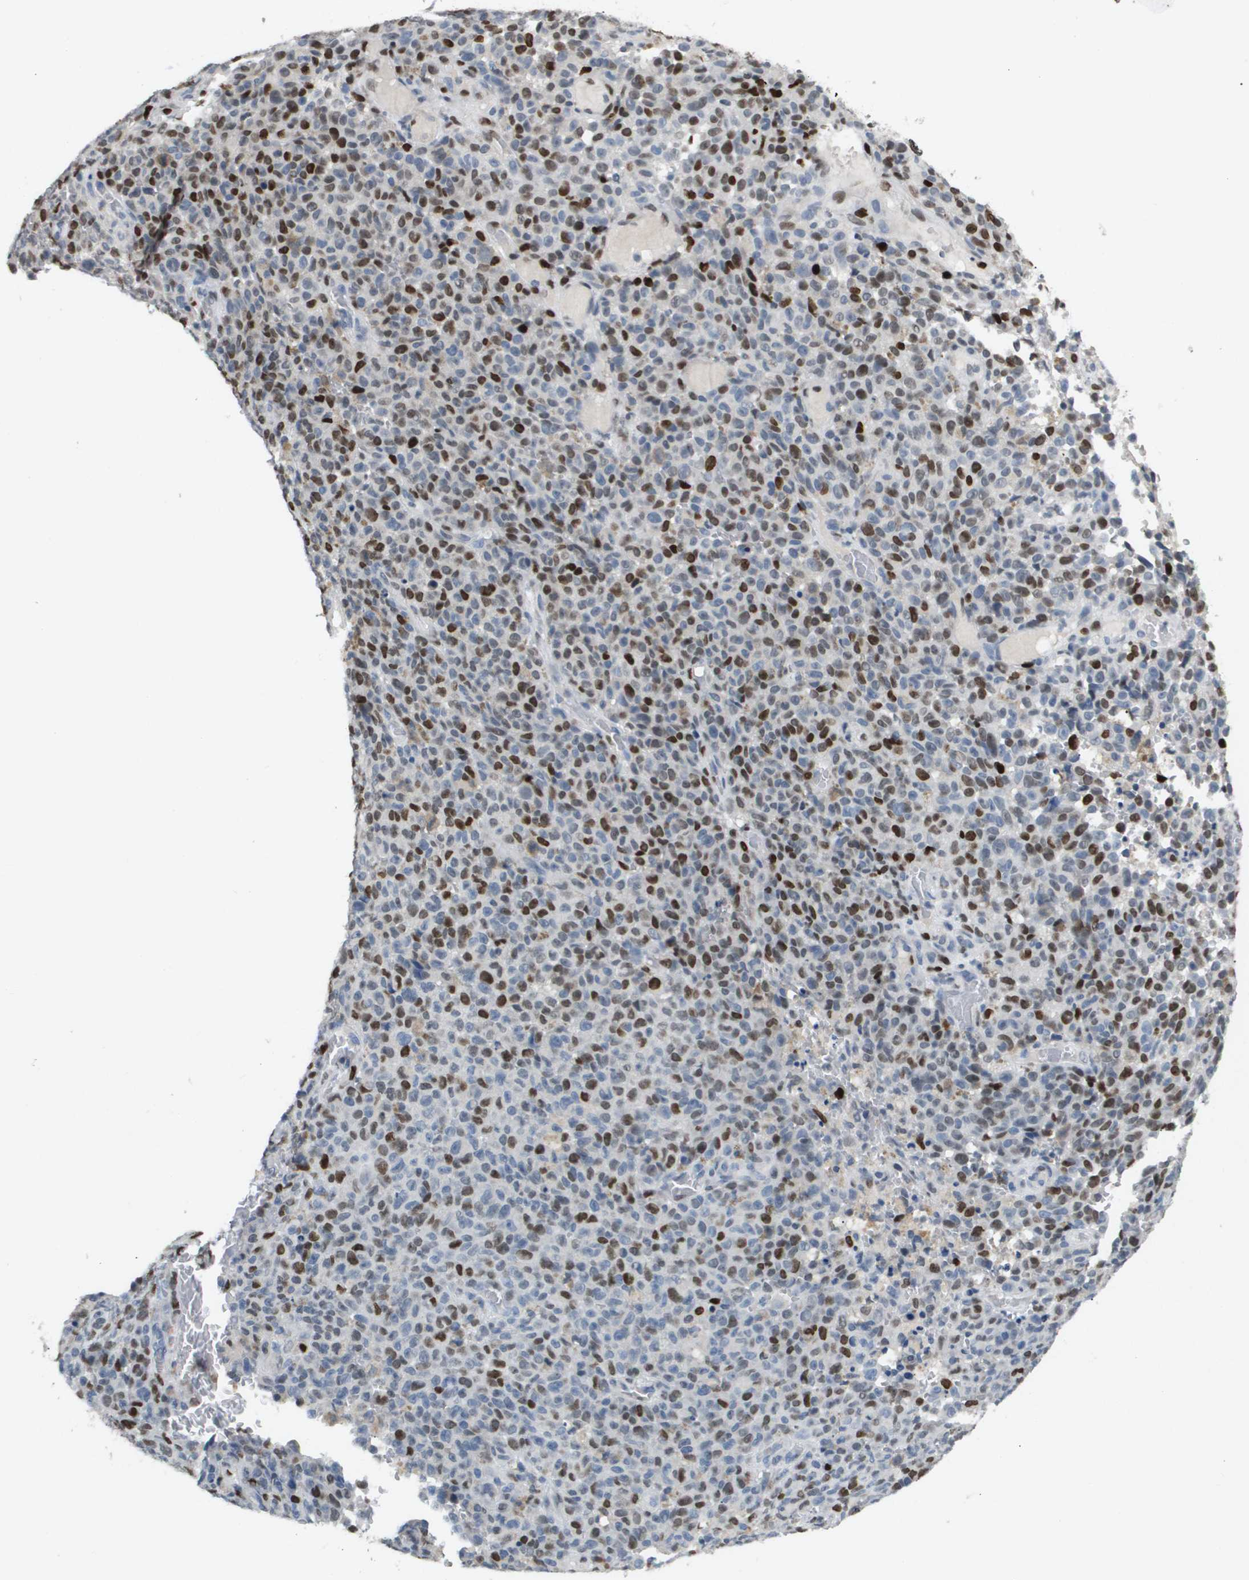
{"staining": {"intensity": "strong", "quantity": "25%-75%", "location": "nuclear"}, "tissue": "melanoma", "cell_type": "Tumor cells", "image_type": "cancer", "snomed": [{"axis": "morphology", "description": "Malignant melanoma, NOS"}, {"axis": "topography", "description": "Skin"}], "caption": "An immunohistochemistry histopathology image of tumor tissue is shown. Protein staining in brown shows strong nuclear positivity in melanoma within tumor cells. (brown staining indicates protein expression, while blue staining denotes nuclei).", "gene": "ANAPC2", "patient": {"sex": "female", "age": 82}}